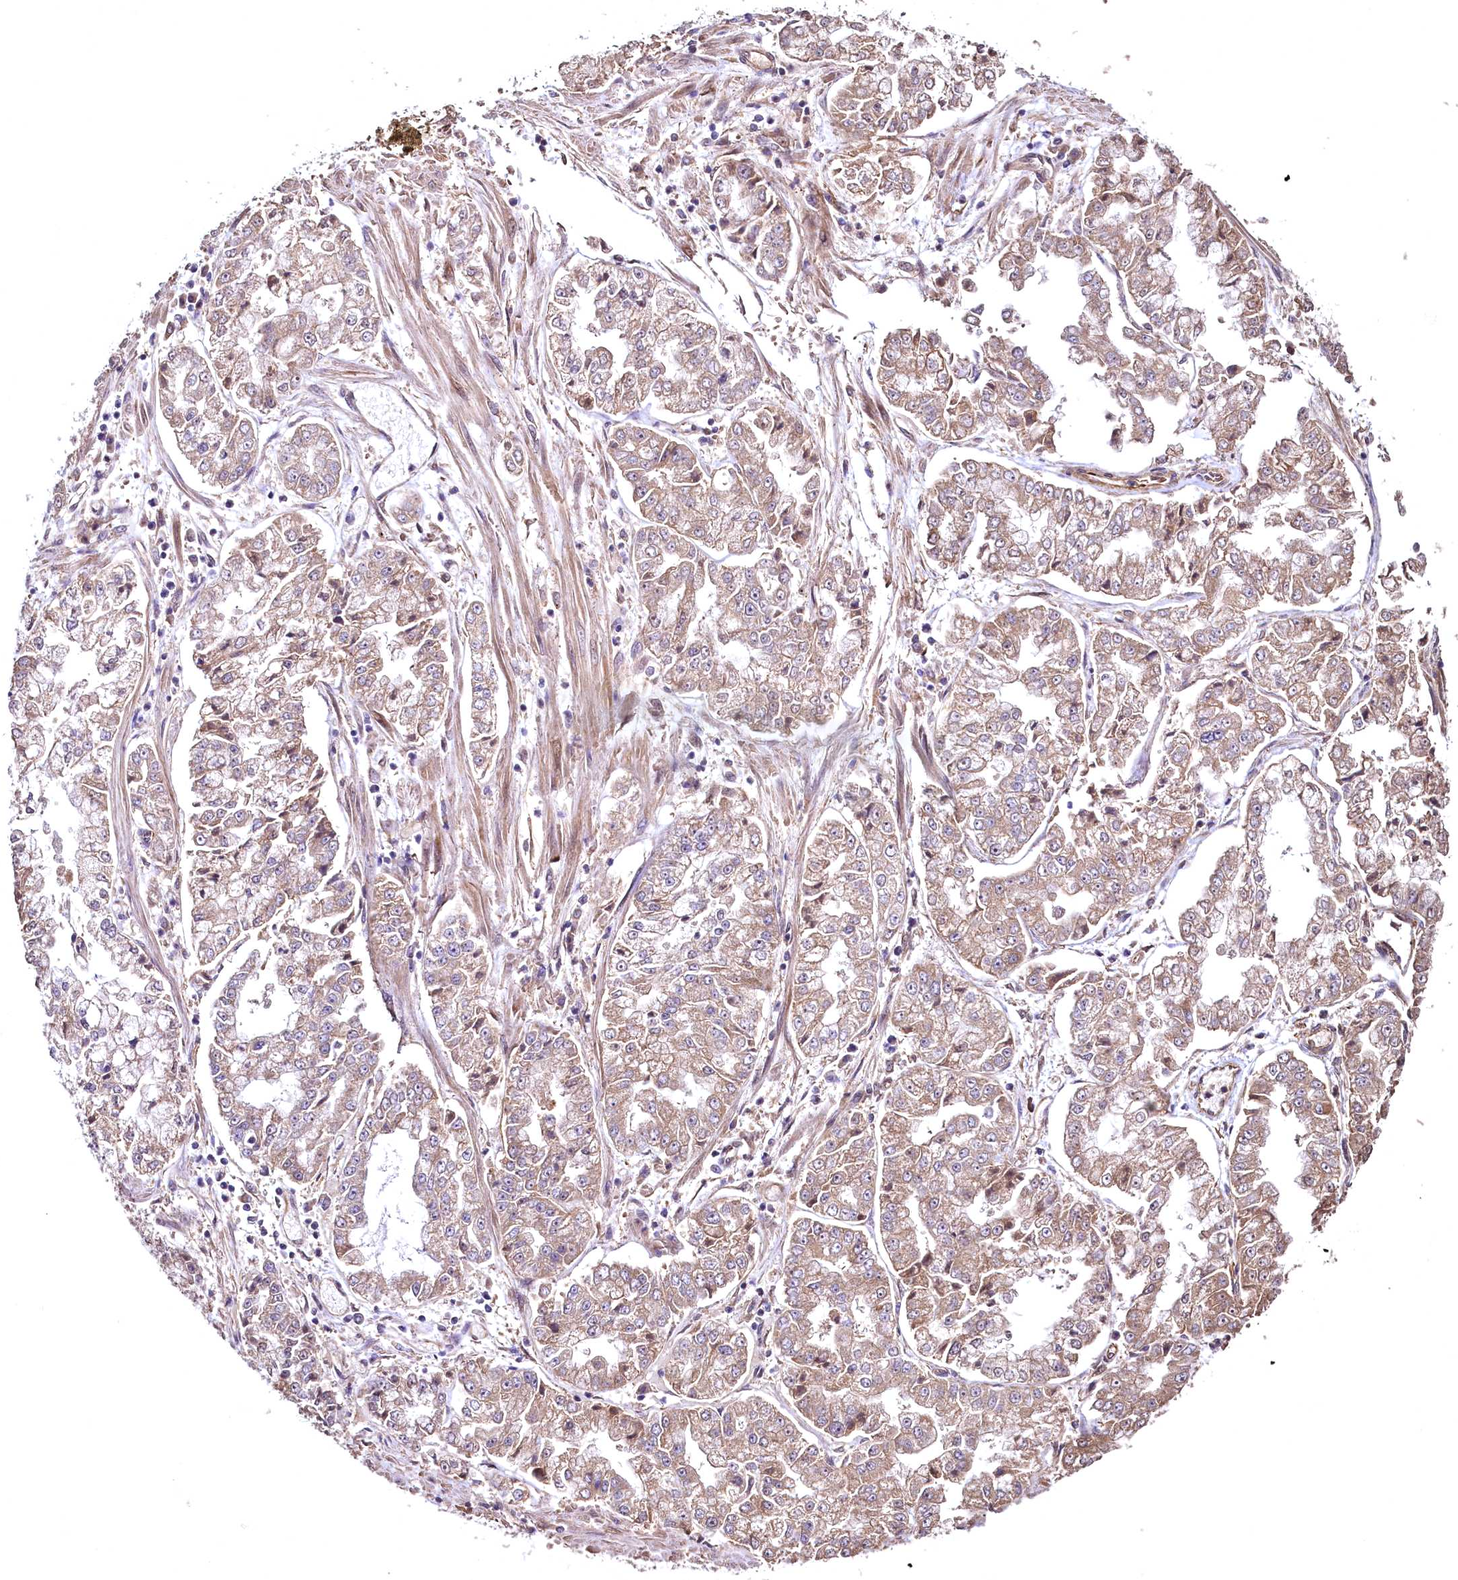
{"staining": {"intensity": "weak", "quantity": ">75%", "location": "cytoplasmic/membranous"}, "tissue": "stomach cancer", "cell_type": "Tumor cells", "image_type": "cancer", "snomed": [{"axis": "morphology", "description": "Adenocarcinoma, NOS"}, {"axis": "topography", "description": "Stomach"}], "caption": "A brown stain highlights weak cytoplasmic/membranous expression of a protein in human adenocarcinoma (stomach) tumor cells.", "gene": "TBCEL", "patient": {"sex": "male", "age": 76}}